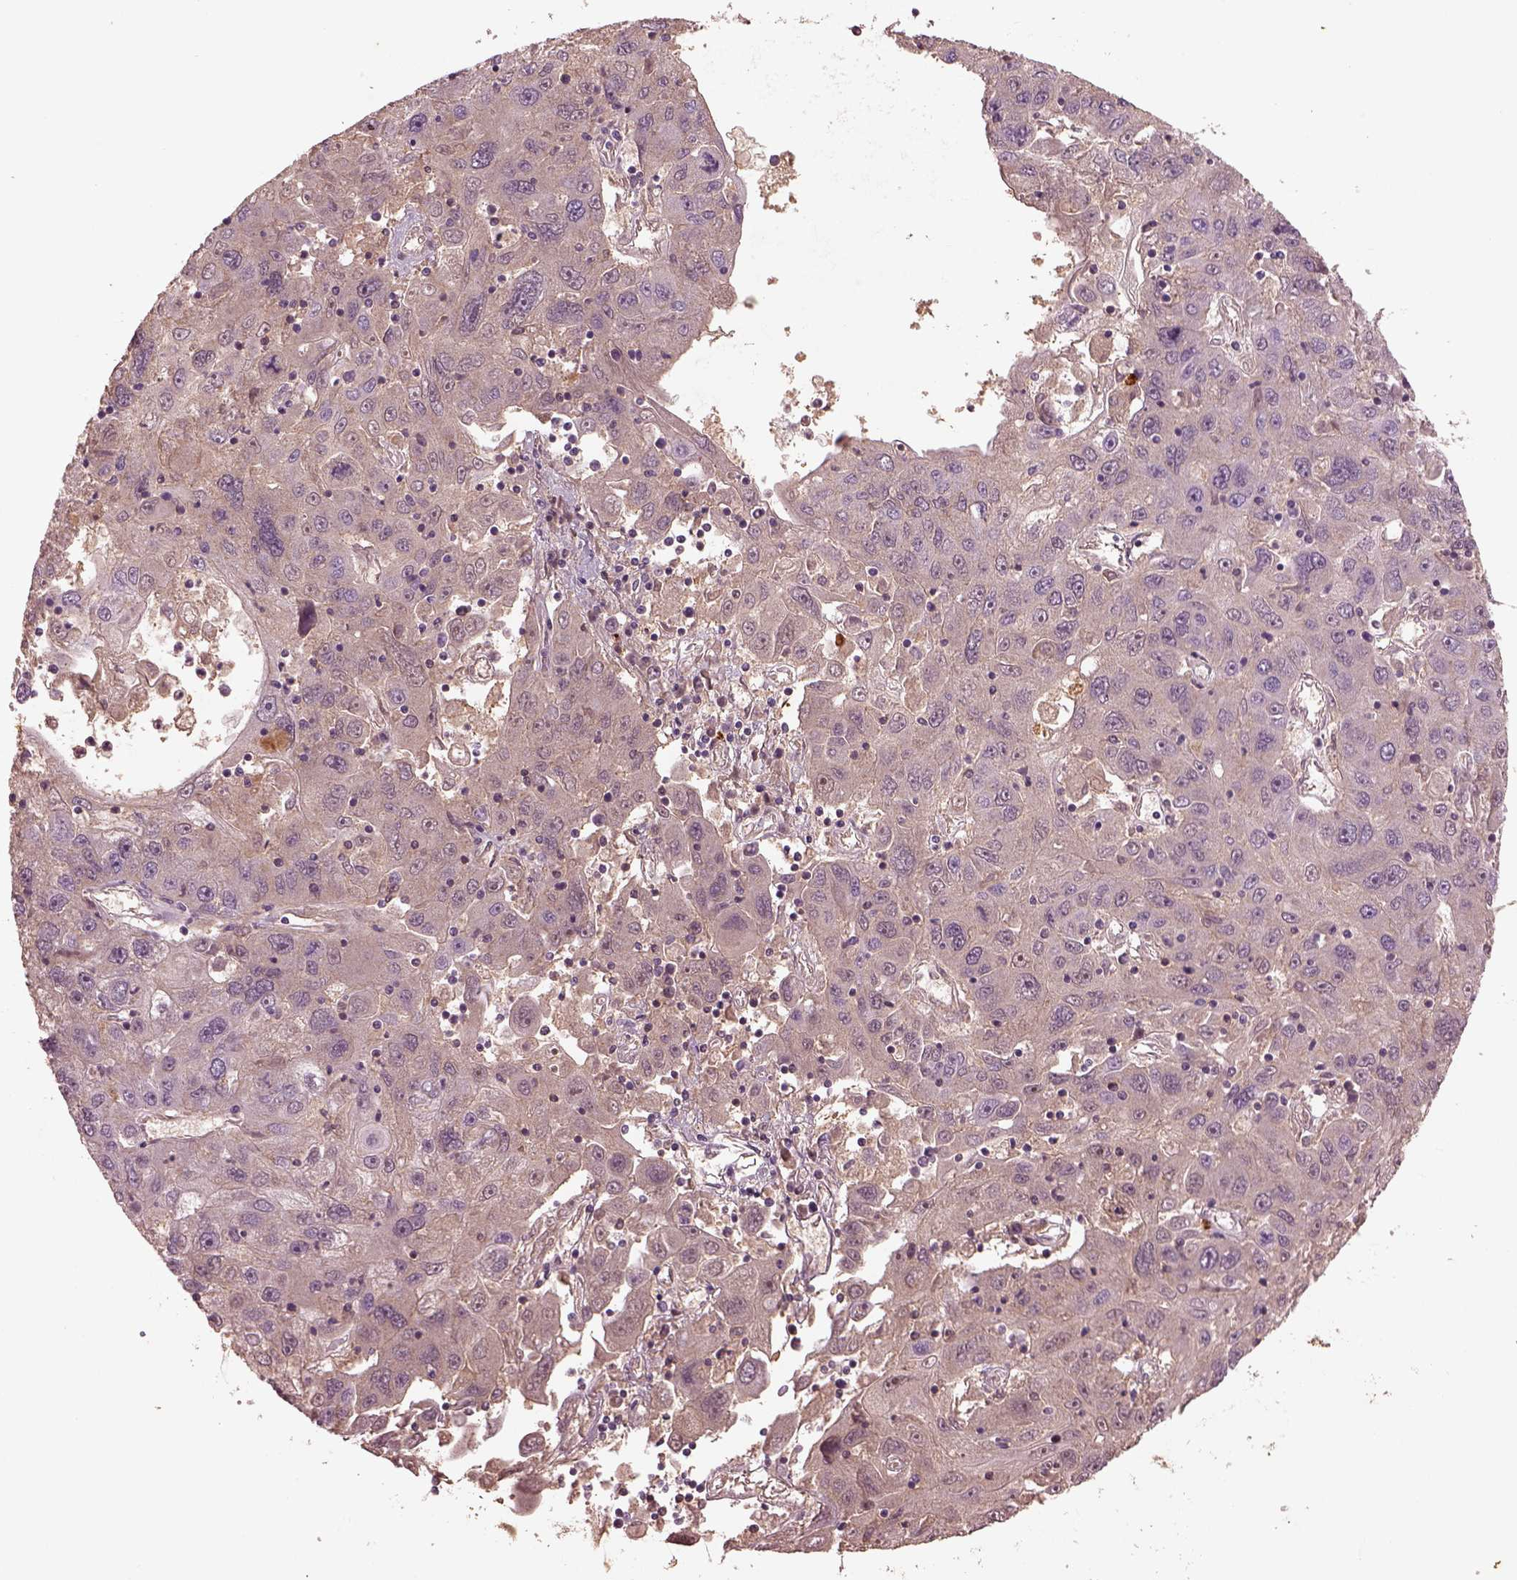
{"staining": {"intensity": "negative", "quantity": "none", "location": "none"}, "tissue": "stomach cancer", "cell_type": "Tumor cells", "image_type": "cancer", "snomed": [{"axis": "morphology", "description": "Adenocarcinoma, NOS"}, {"axis": "topography", "description": "Stomach"}], "caption": "Protein analysis of stomach cancer (adenocarcinoma) displays no significant positivity in tumor cells.", "gene": "PTX4", "patient": {"sex": "male", "age": 56}}